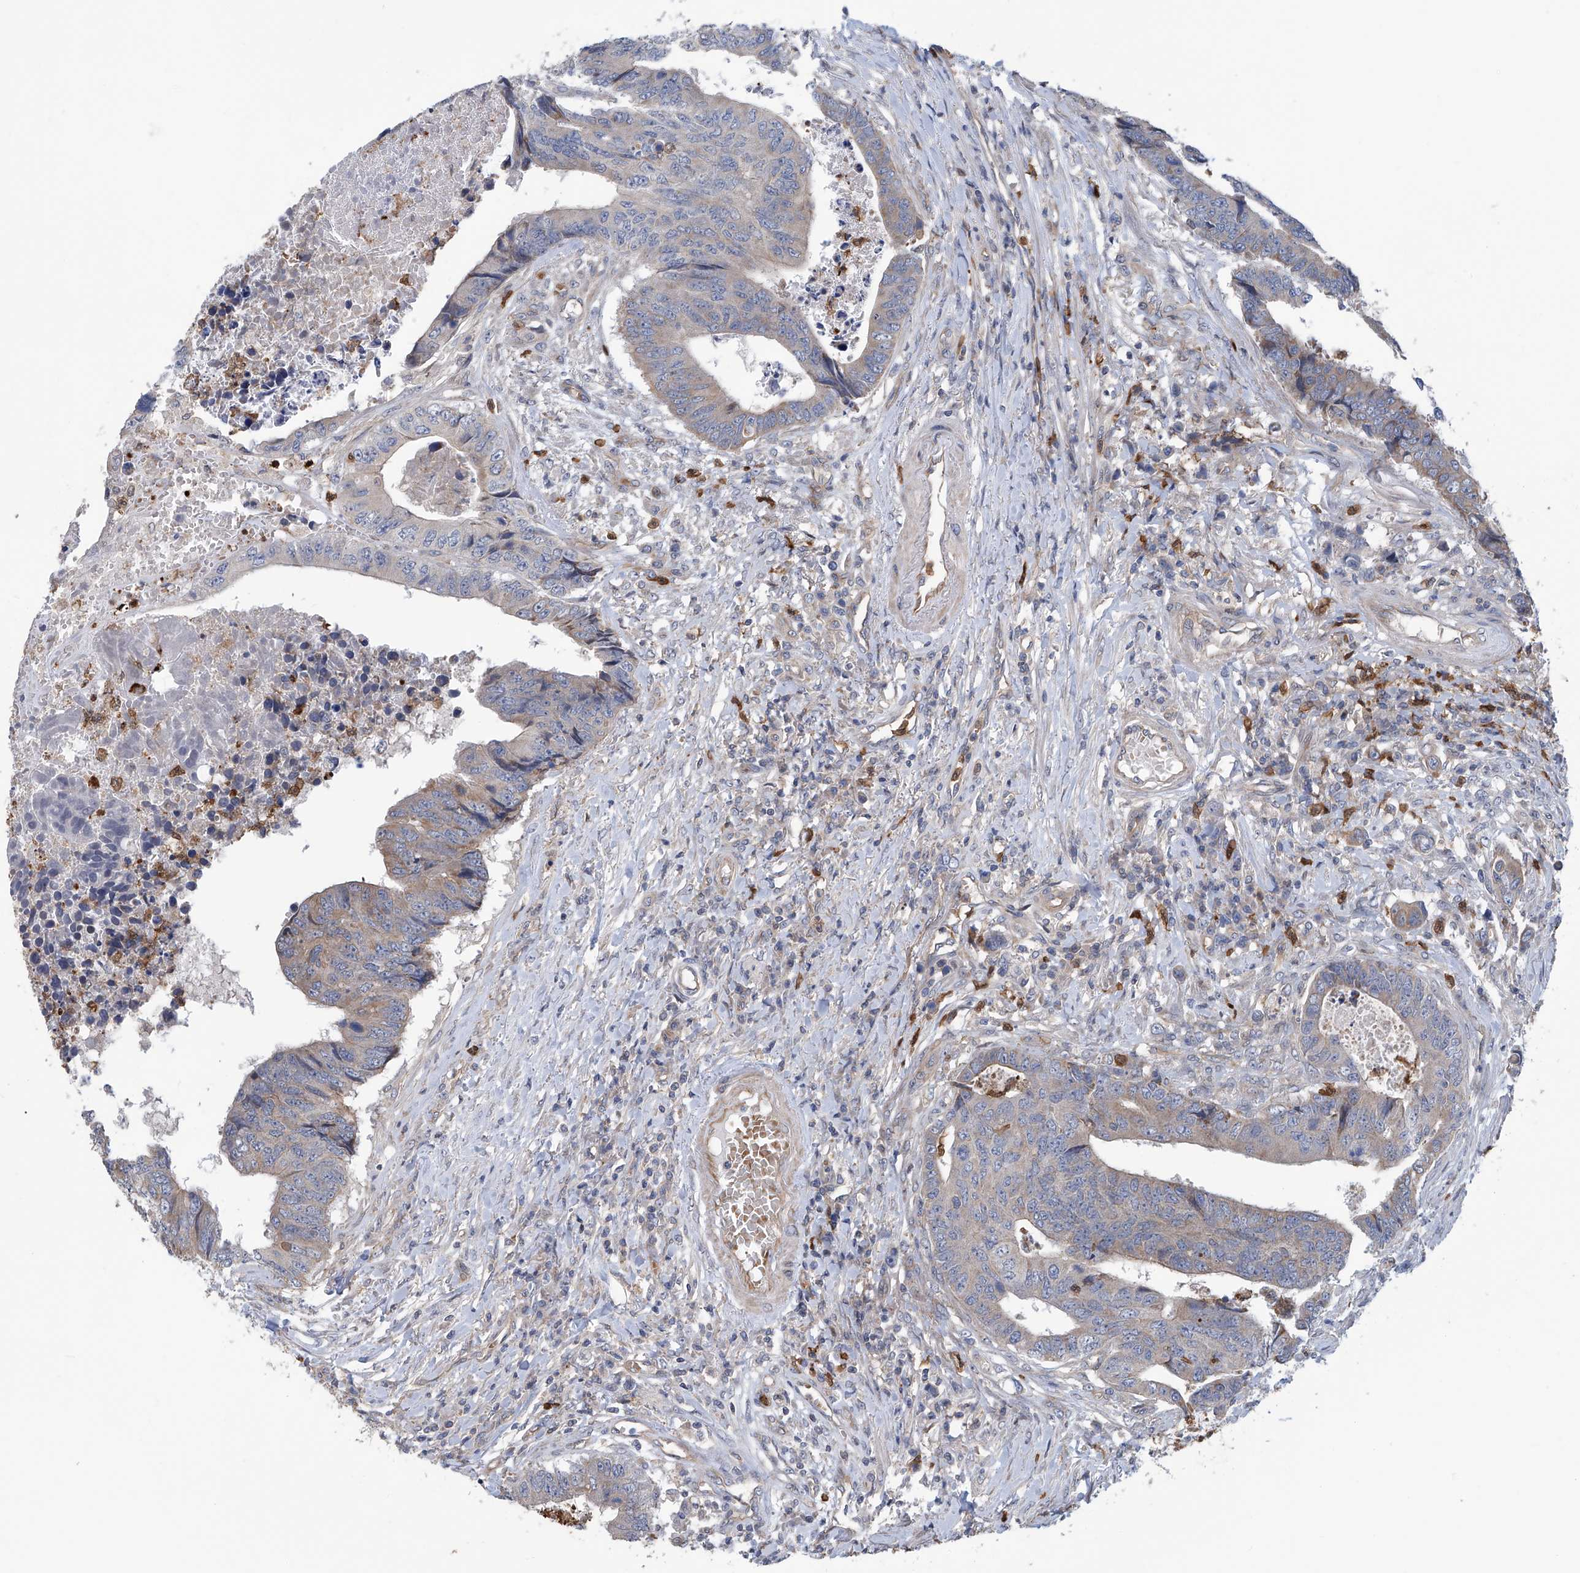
{"staining": {"intensity": "weak", "quantity": "<25%", "location": "cytoplasmic/membranous"}, "tissue": "colorectal cancer", "cell_type": "Tumor cells", "image_type": "cancer", "snomed": [{"axis": "morphology", "description": "Adenocarcinoma, NOS"}, {"axis": "topography", "description": "Rectum"}], "caption": "Human adenocarcinoma (colorectal) stained for a protein using immunohistochemistry (IHC) displays no expression in tumor cells.", "gene": "EIF2D", "patient": {"sex": "male", "age": 84}}